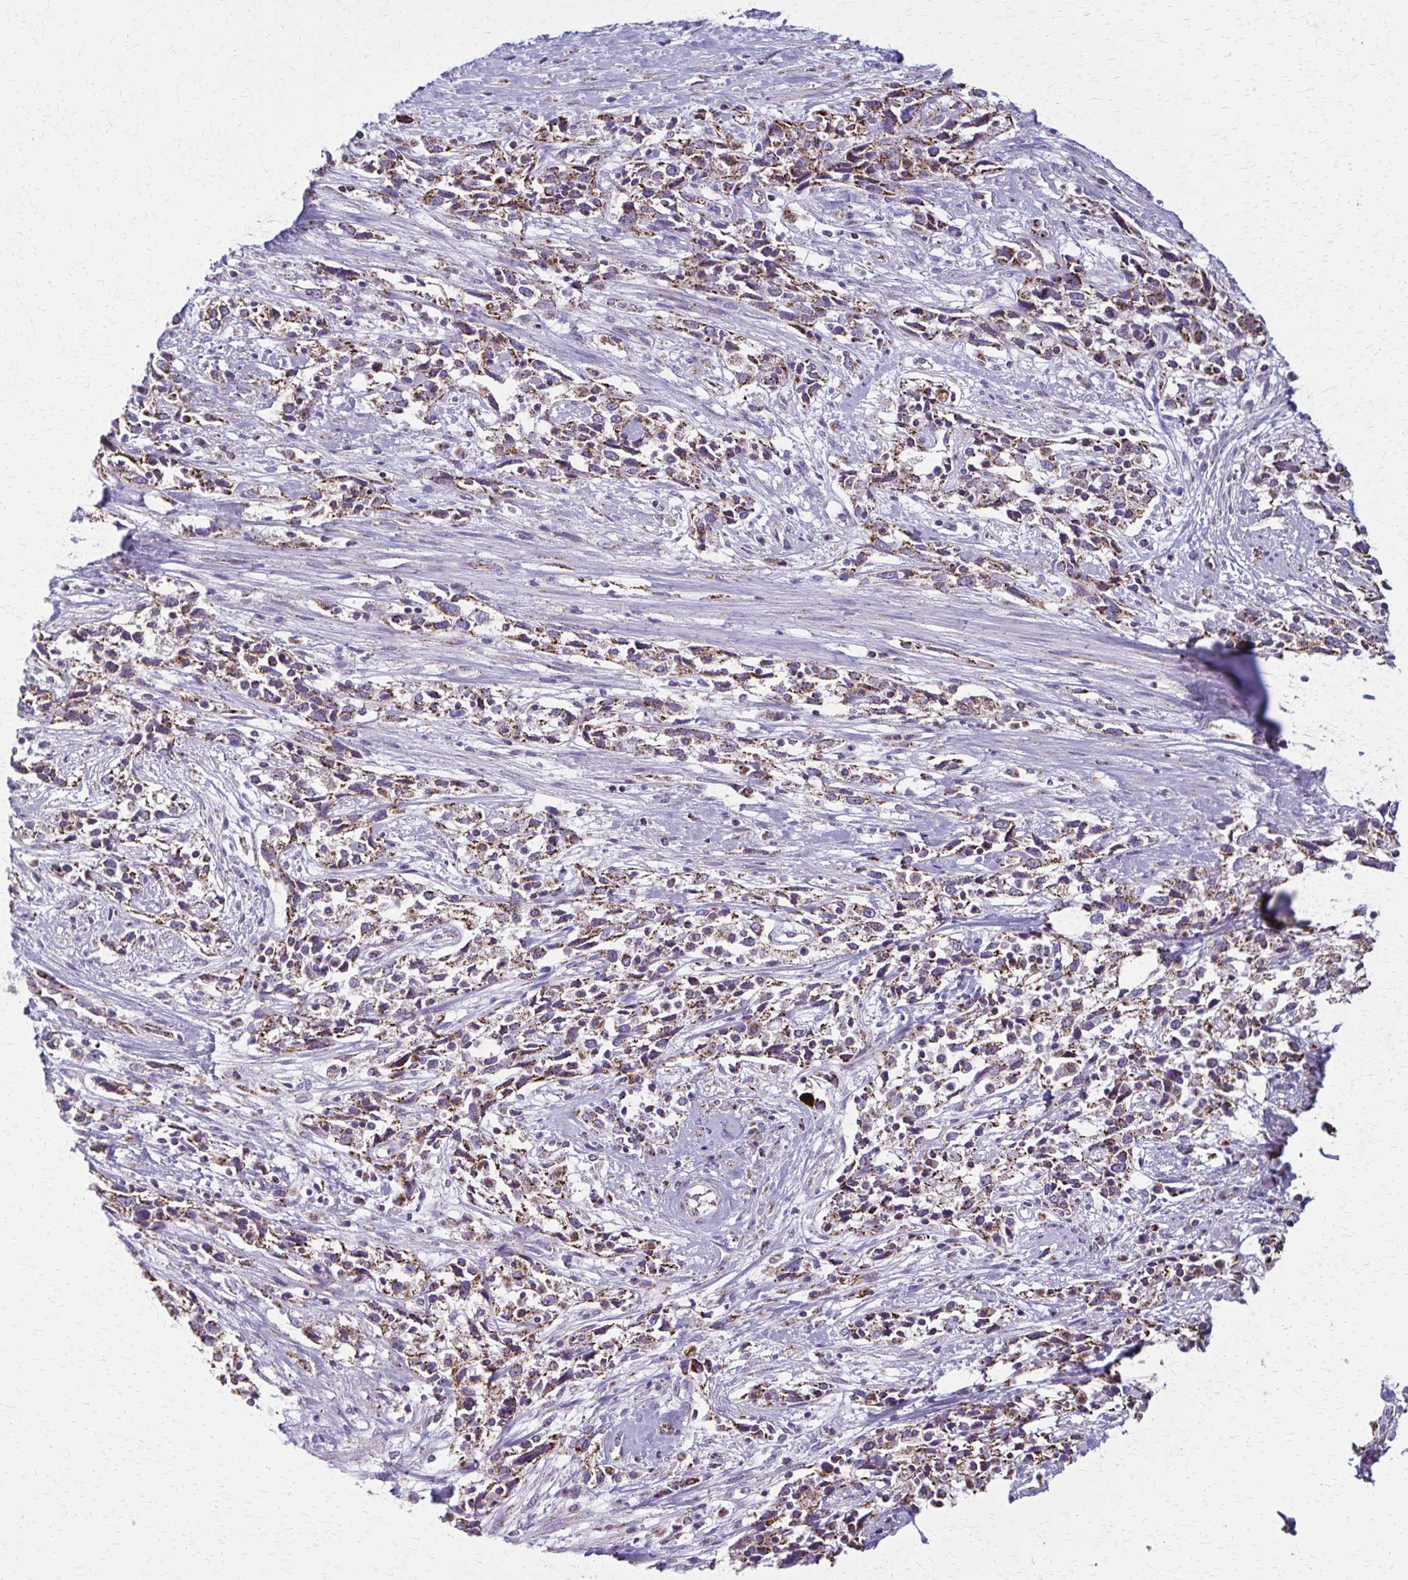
{"staining": {"intensity": "moderate", "quantity": ">75%", "location": "cytoplasmic/membranous"}, "tissue": "cervical cancer", "cell_type": "Tumor cells", "image_type": "cancer", "snomed": [{"axis": "morphology", "description": "Adenocarcinoma, NOS"}, {"axis": "topography", "description": "Cervix"}], "caption": "Cervical adenocarcinoma stained with a brown dye reveals moderate cytoplasmic/membranous positive staining in approximately >75% of tumor cells.", "gene": "TVP23A", "patient": {"sex": "female", "age": 40}}